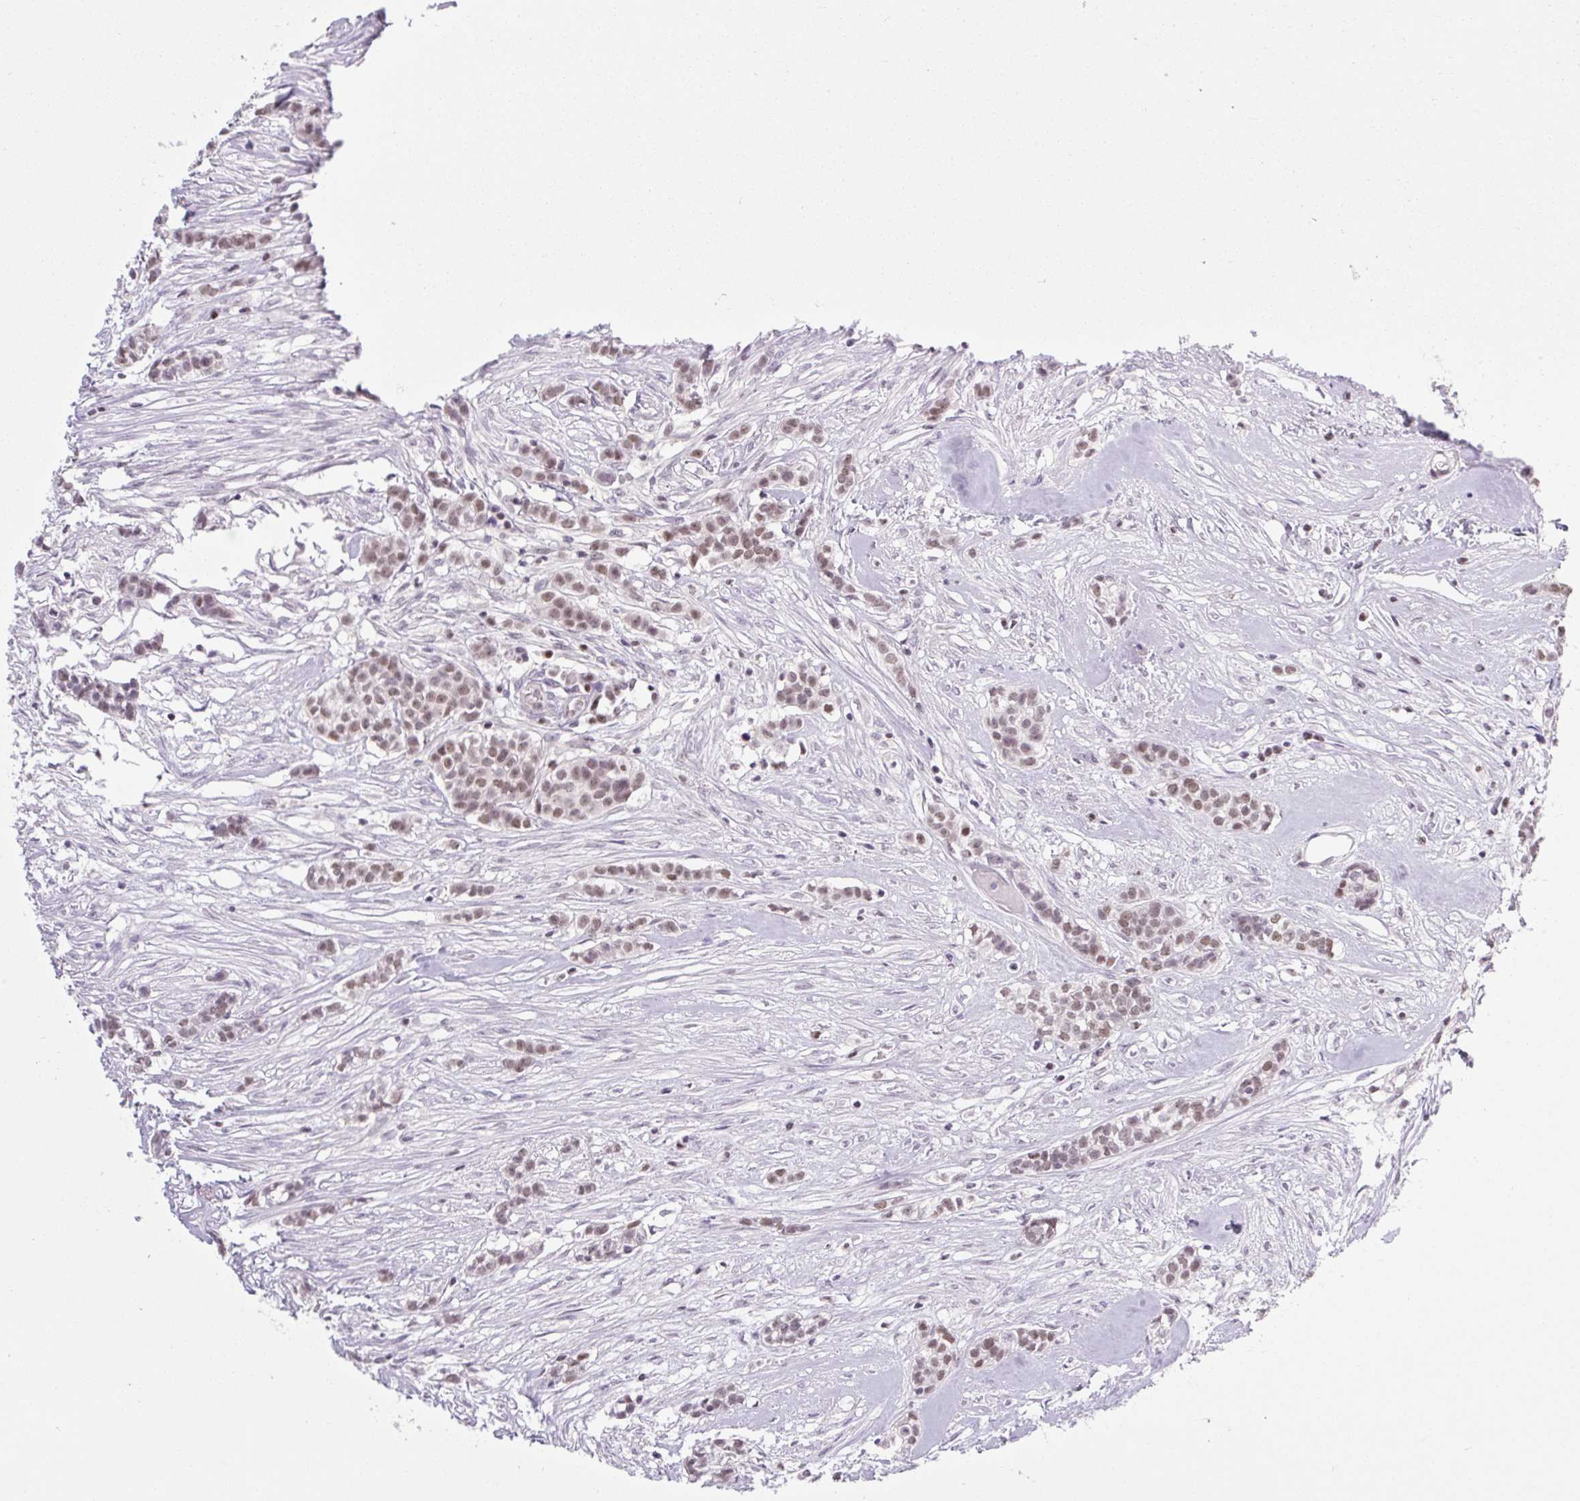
{"staining": {"intensity": "weak", "quantity": ">75%", "location": "nuclear"}, "tissue": "head and neck cancer", "cell_type": "Tumor cells", "image_type": "cancer", "snomed": [{"axis": "morphology", "description": "Adenocarcinoma, NOS"}, {"axis": "topography", "description": "Head-Neck"}], "caption": "Weak nuclear positivity is appreciated in approximately >75% of tumor cells in head and neck cancer (adenocarcinoma). (DAB IHC with brightfield microscopy, high magnification).", "gene": "TLE3", "patient": {"sex": "male", "age": 81}}